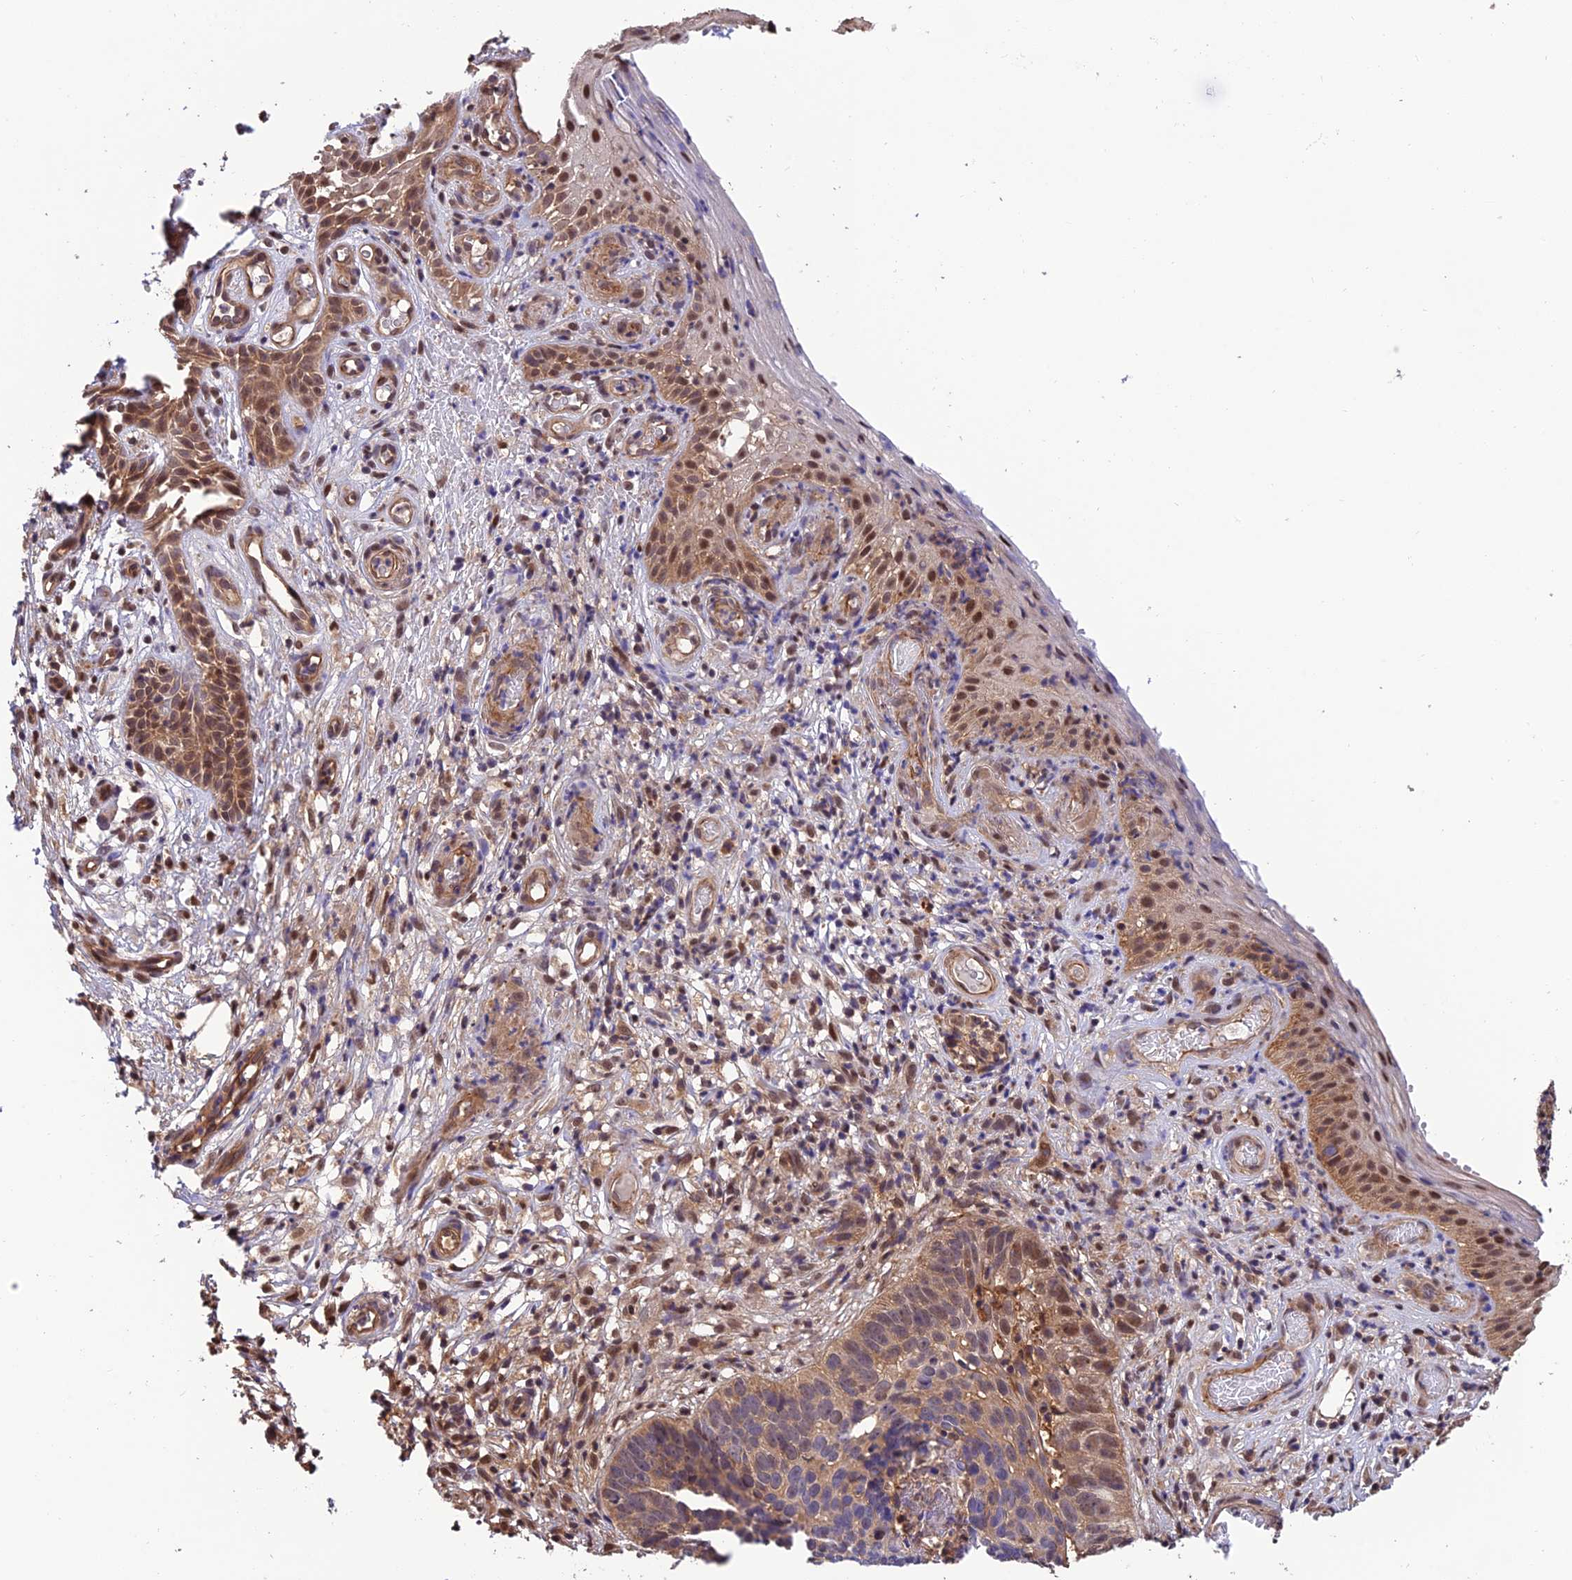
{"staining": {"intensity": "moderate", "quantity": ">75%", "location": "cytoplasmic/membranous,nuclear"}, "tissue": "skin cancer", "cell_type": "Tumor cells", "image_type": "cancer", "snomed": [{"axis": "morphology", "description": "Basal cell carcinoma"}, {"axis": "topography", "description": "Skin"}], "caption": "Skin cancer (basal cell carcinoma) stained for a protein (brown) displays moderate cytoplasmic/membranous and nuclear positive expression in about >75% of tumor cells.", "gene": "PSMB3", "patient": {"sex": "male", "age": 89}}